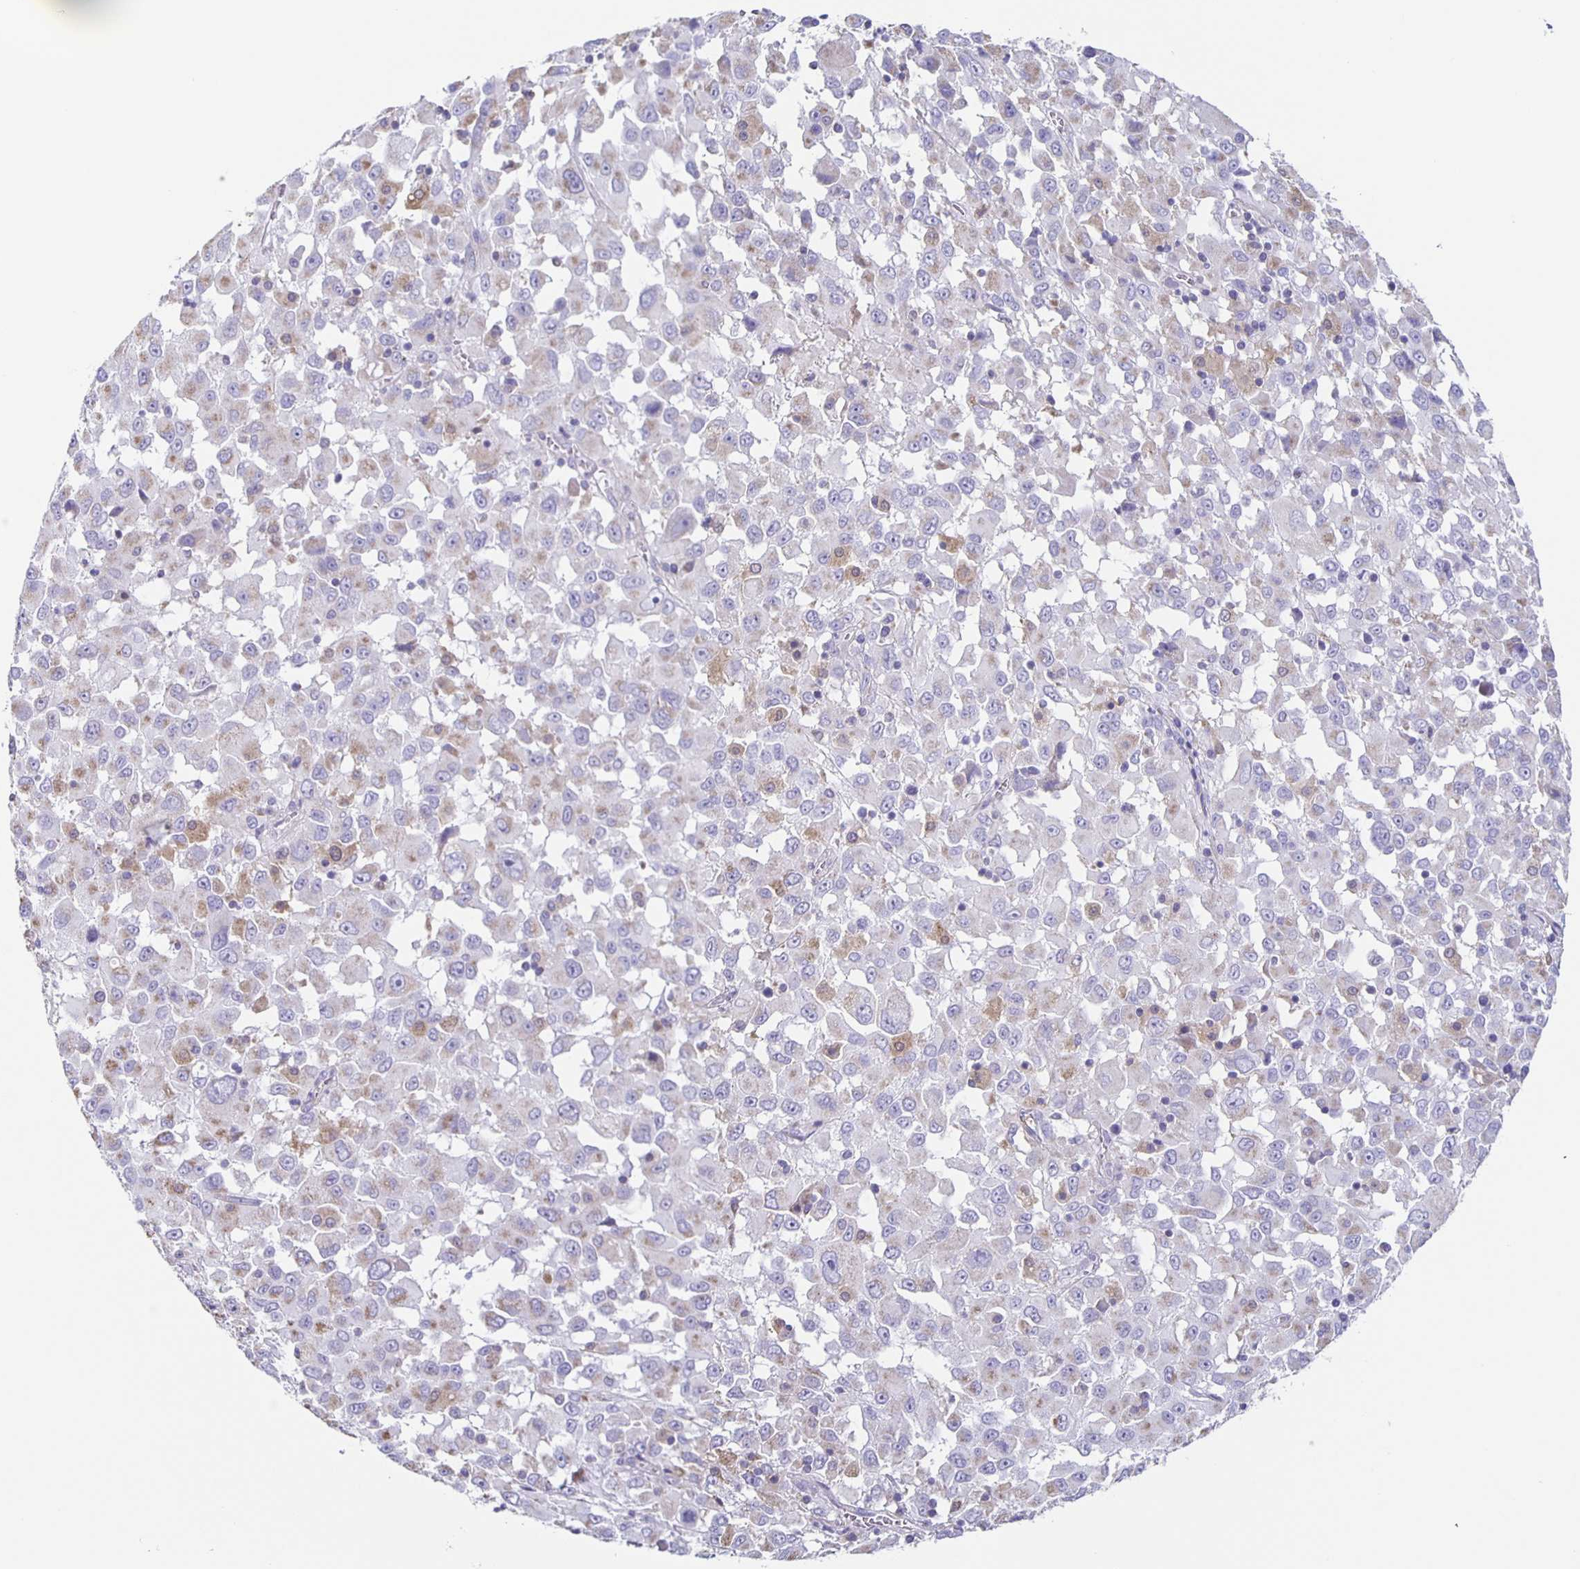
{"staining": {"intensity": "weak", "quantity": "<25%", "location": "cytoplasmic/membranous"}, "tissue": "melanoma", "cell_type": "Tumor cells", "image_type": "cancer", "snomed": [{"axis": "morphology", "description": "Malignant melanoma, Metastatic site"}, {"axis": "topography", "description": "Soft tissue"}], "caption": "IHC histopathology image of neoplastic tissue: malignant melanoma (metastatic site) stained with DAB exhibits no significant protein expression in tumor cells.", "gene": "TPPP", "patient": {"sex": "male", "age": 50}}